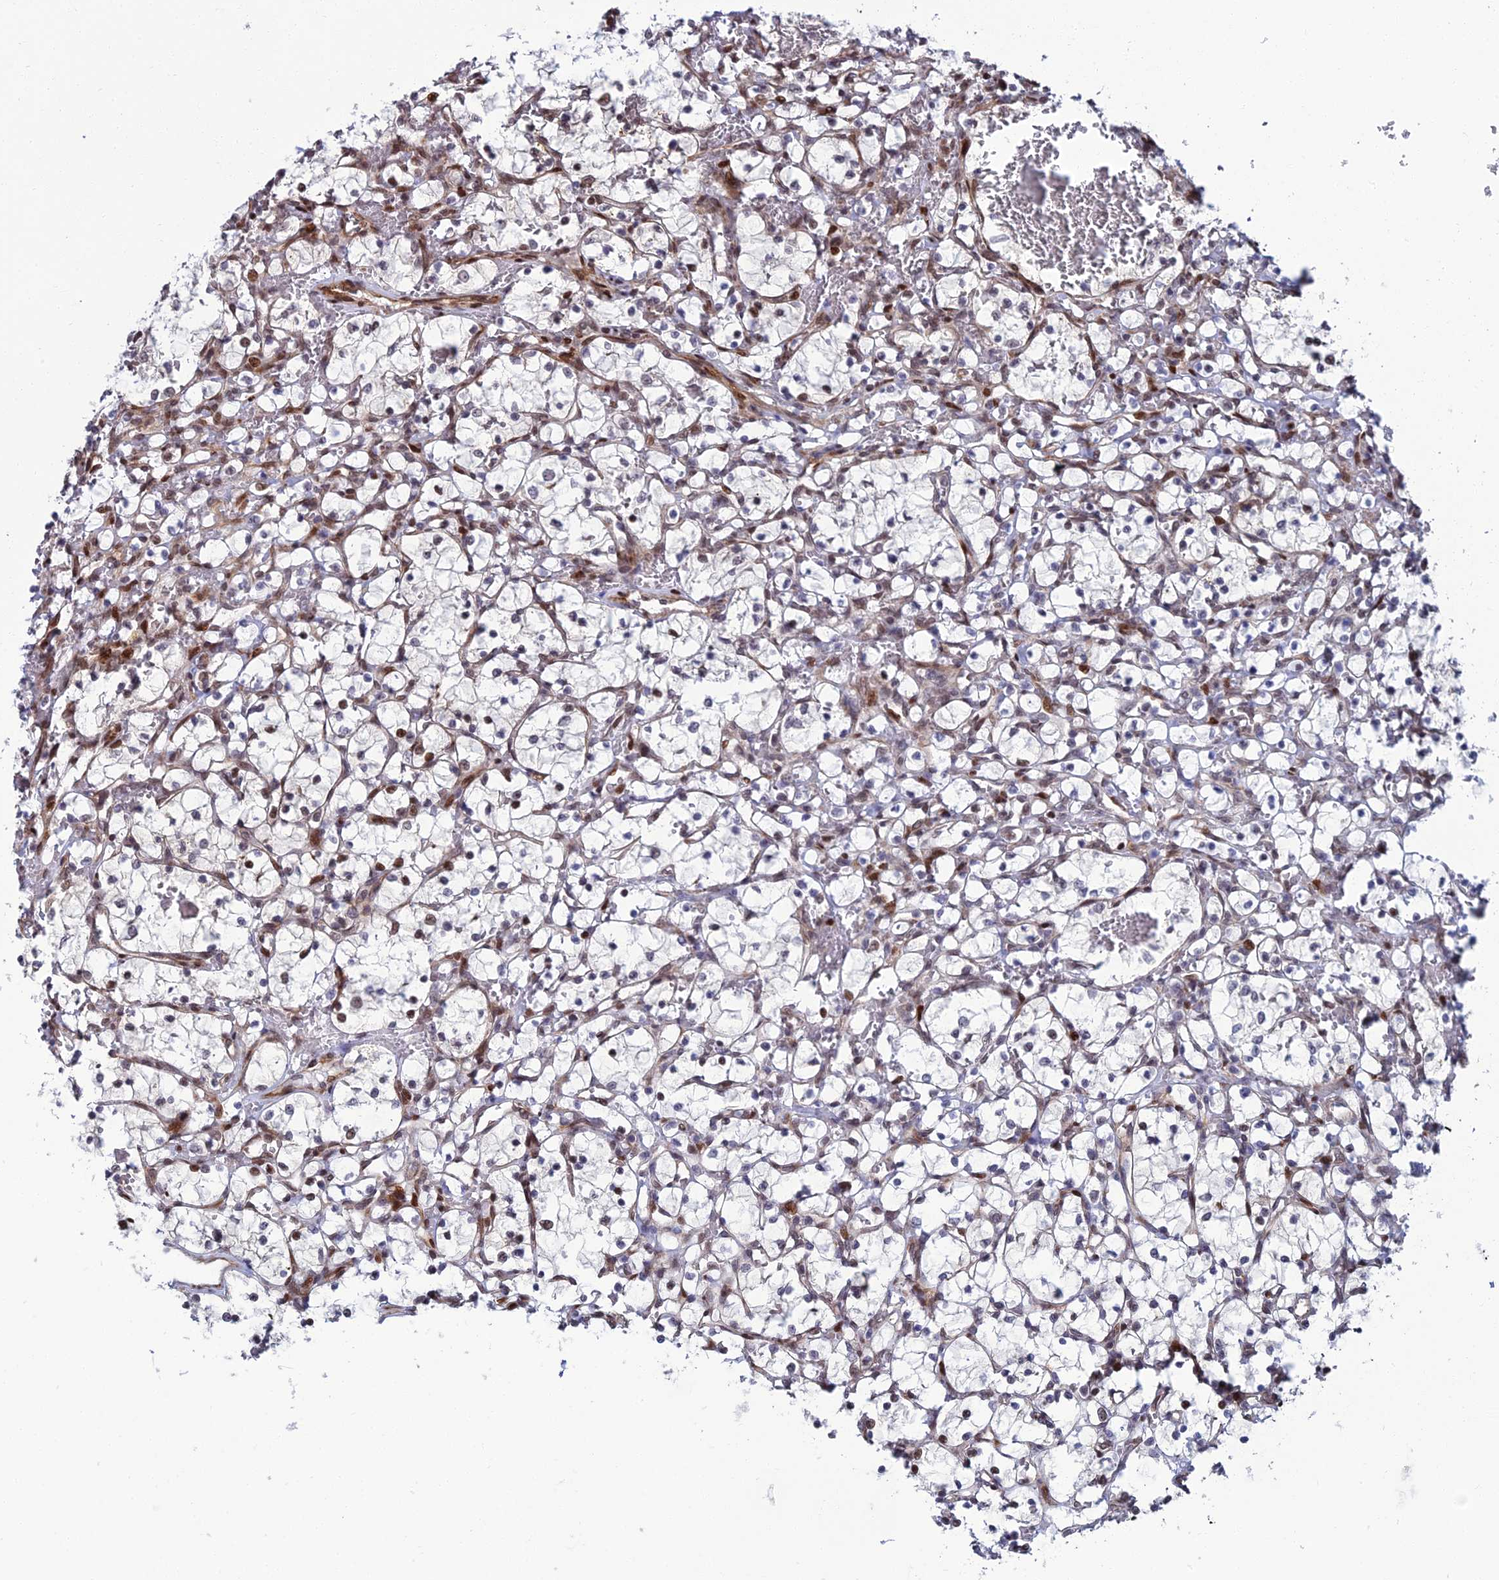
{"staining": {"intensity": "moderate", "quantity": "<25%", "location": "nuclear"}, "tissue": "renal cancer", "cell_type": "Tumor cells", "image_type": "cancer", "snomed": [{"axis": "morphology", "description": "Adenocarcinoma, NOS"}, {"axis": "topography", "description": "Kidney"}], "caption": "Adenocarcinoma (renal) tissue demonstrates moderate nuclear expression in approximately <25% of tumor cells", "gene": "ZNF668", "patient": {"sex": "female", "age": 69}}